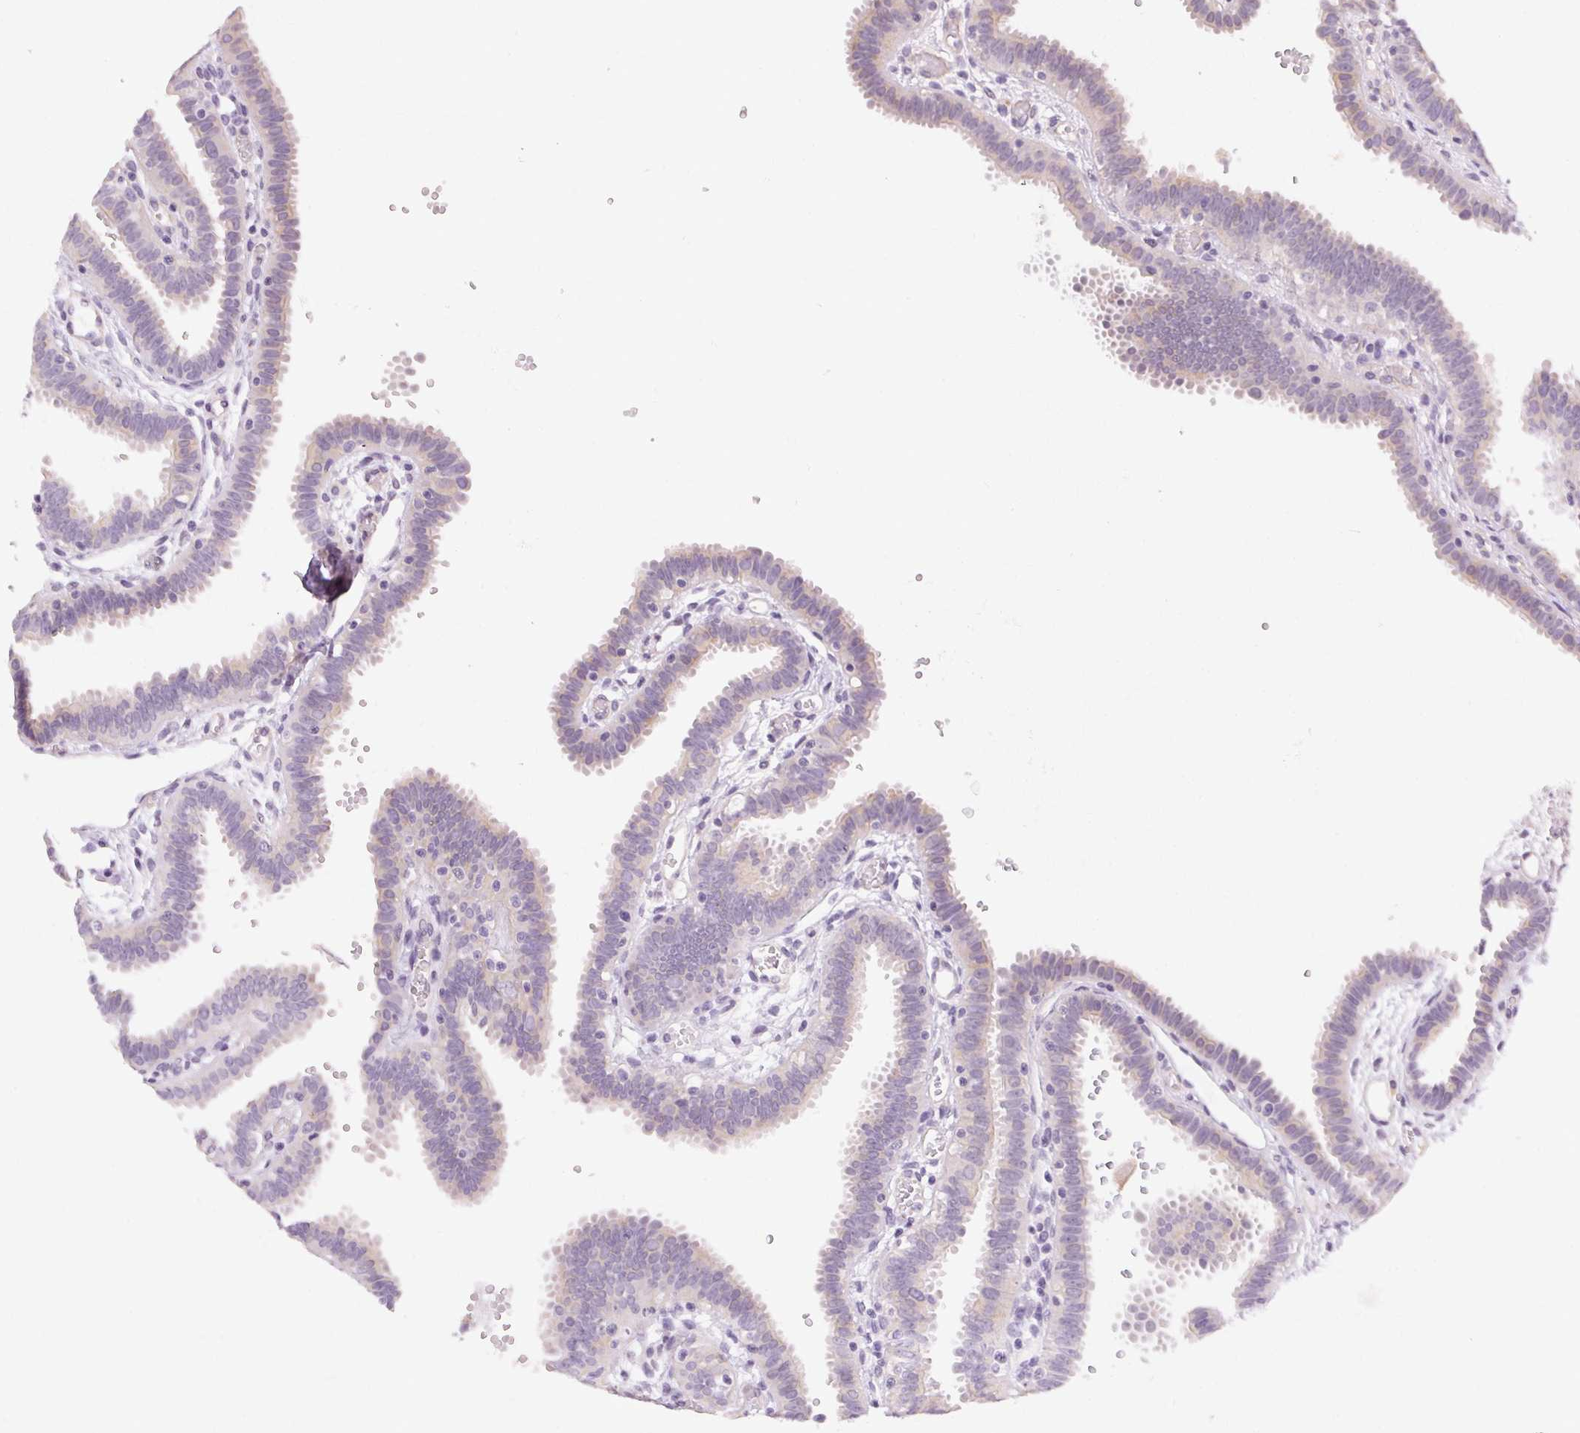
{"staining": {"intensity": "moderate", "quantity": "<25%", "location": "cytoplasmic/membranous"}, "tissue": "fallopian tube", "cell_type": "Glandular cells", "image_type": "normal", "snomed": [{"axis": "morphology", "description": "Normal tissue, NOS"}, {"axis": "topography", "description": "Fallopian tube"}], "caption": "A high-resolution micrograph shows IHC staining of unremarkable fallopian tube, which exhibits moderate cytoplasmic/membranous positivity in about <25% of glandular cells.", "gene": "CSN1S1", "patient": {"sex": "female", "age": 37}}